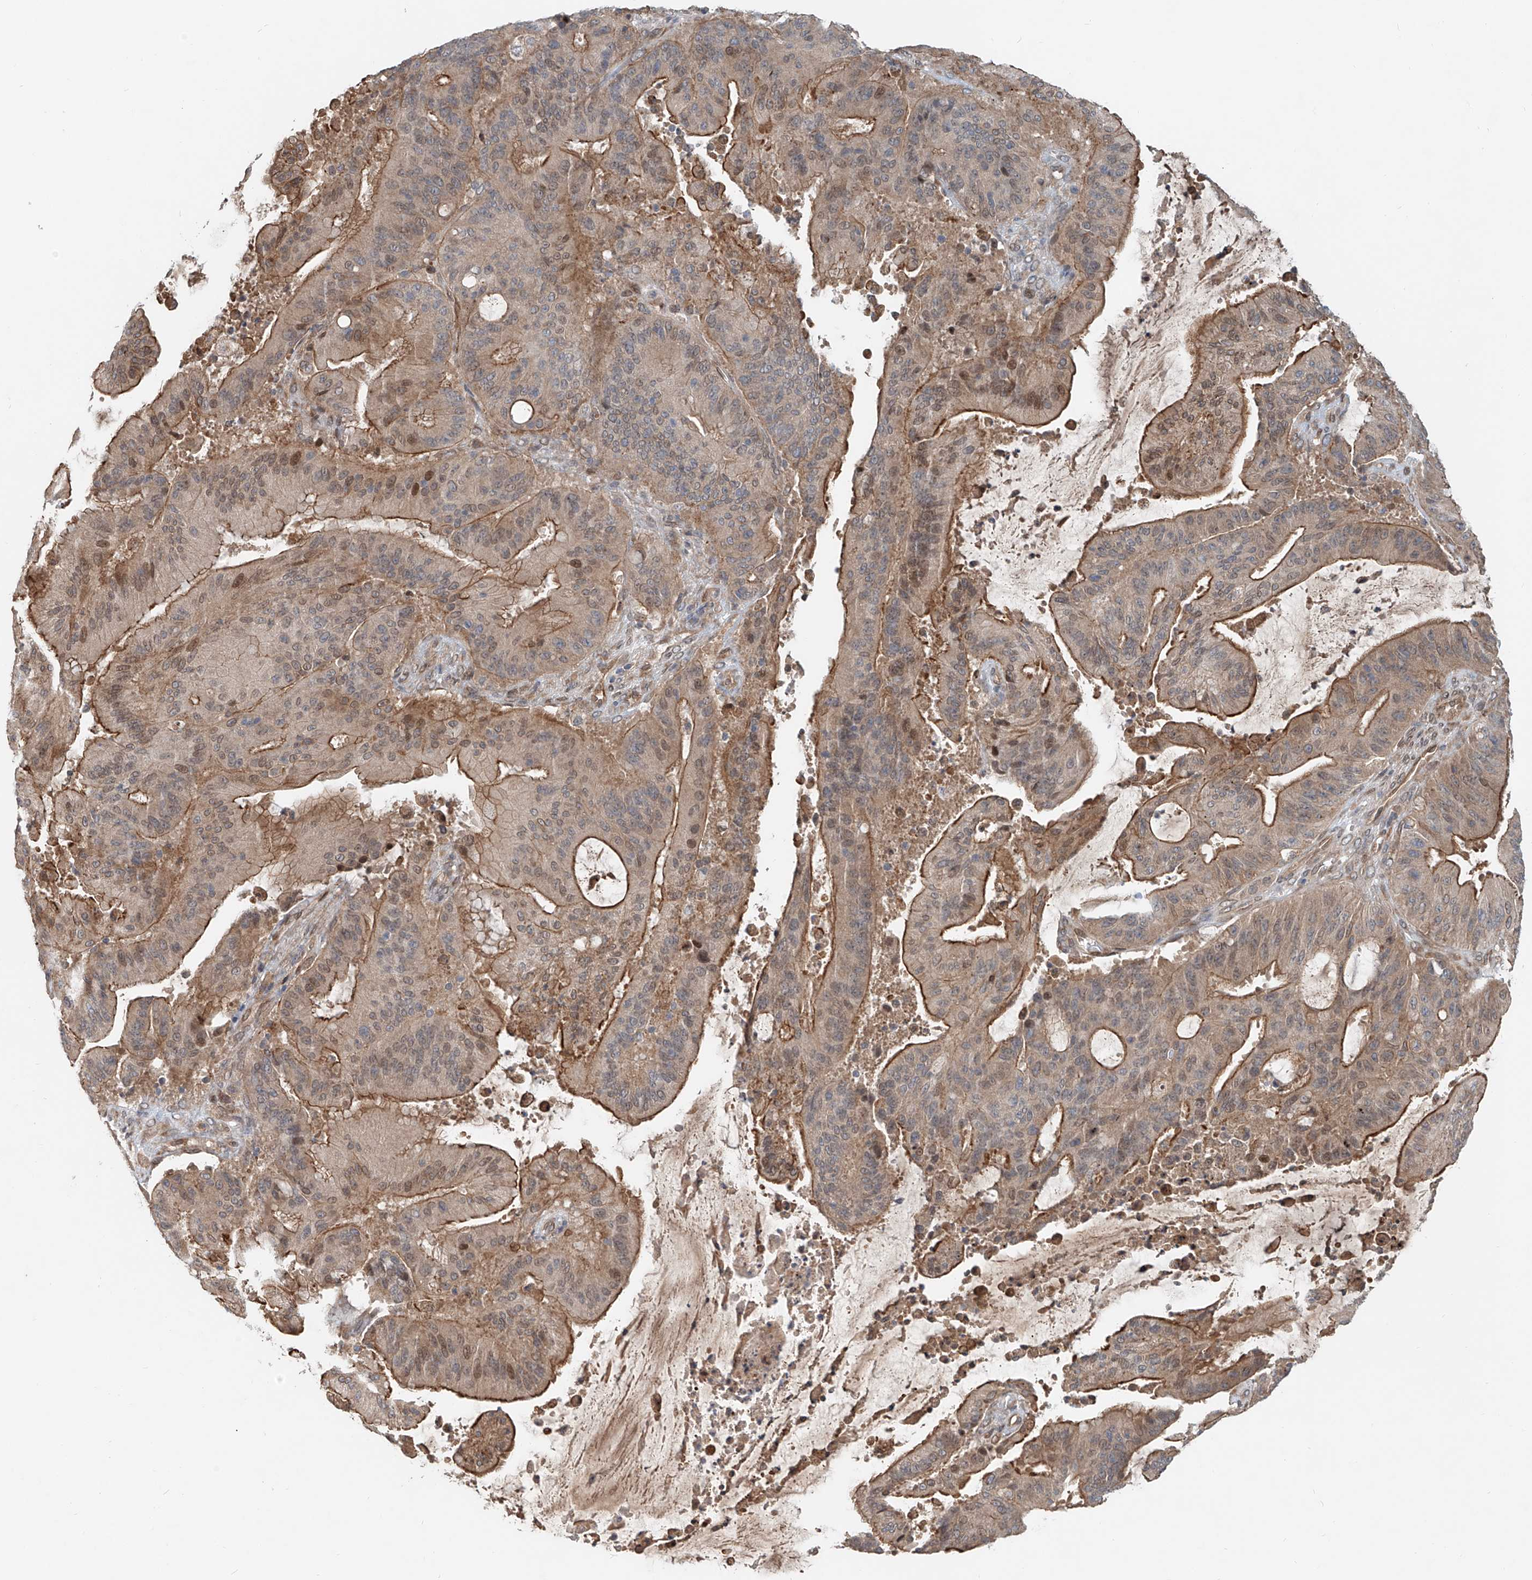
{"staining": {"intensity": "moderate", "quantity": "25%-75%", "location": "cytoplasmic/membranous,nuclear"}, "tissue": "liver cancer", "cell_type": "Tumor cells", "image_type": "cancer", "snomed": [{"axis": "morphology", "description": "Normal tissue, NOS"}, {"axis": "morphology", "description": "Cholangiocarcinoma"}, {"axis": "topography", "description": "Liver"}, {"axis": "topography", "description": "Peripheral nerve tissue"}], "caption": "Human cholangiocarcinoma (liver) stained for a protein (brown) reveals moderate cytoplasmic/membranous and nuclear positive positivity in approximately 25%-75% of tumor cells.", "gene": "SASH1", "patient": {"sex": "female", "age": 73}}